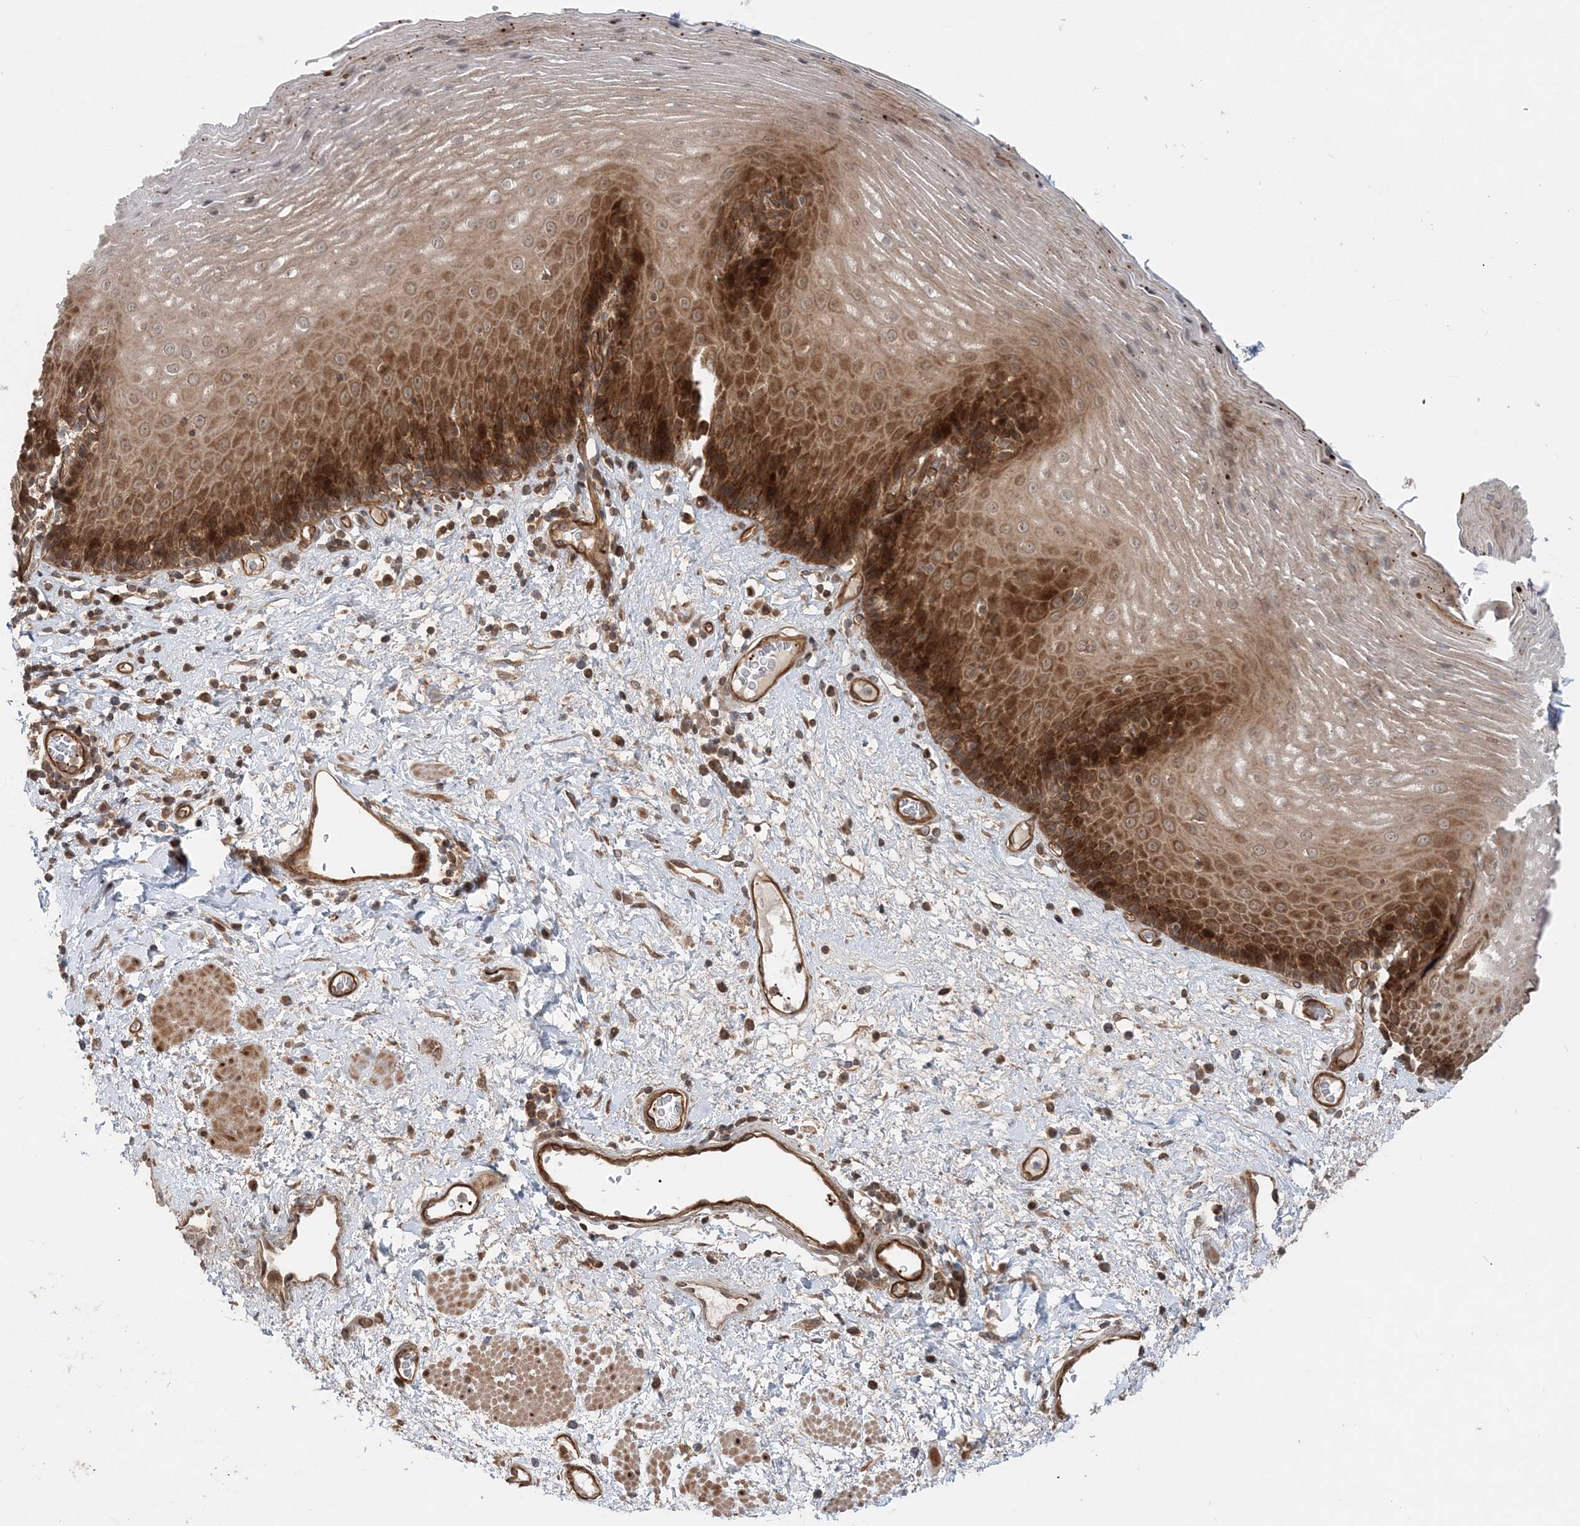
{"staining": {"intensity": "strong", "quantity": ">75%", "location": "cytoplasmic/membranous,nuclear"}, "tissue": "esophagus", "cell_type": "Squamous epithelial cells", "image_type": "normal", "snomed": [{"axis": "morphology", "description": "Normal tissue, NOS"}, {"axis": "morphology", "description": "Adenocarcinoma, NOS"}, {"axis": "topography", "description": "Esophagus"}], "caption": "Immunohistochemistry of normal esophagus shows high levels of strong cytoplasmic/membranous,nuclear positivity in approximately >75% of squamous epithelial cells.", "gene": "GEMIN5", "patient": {"sex": "male", "age": 62}}